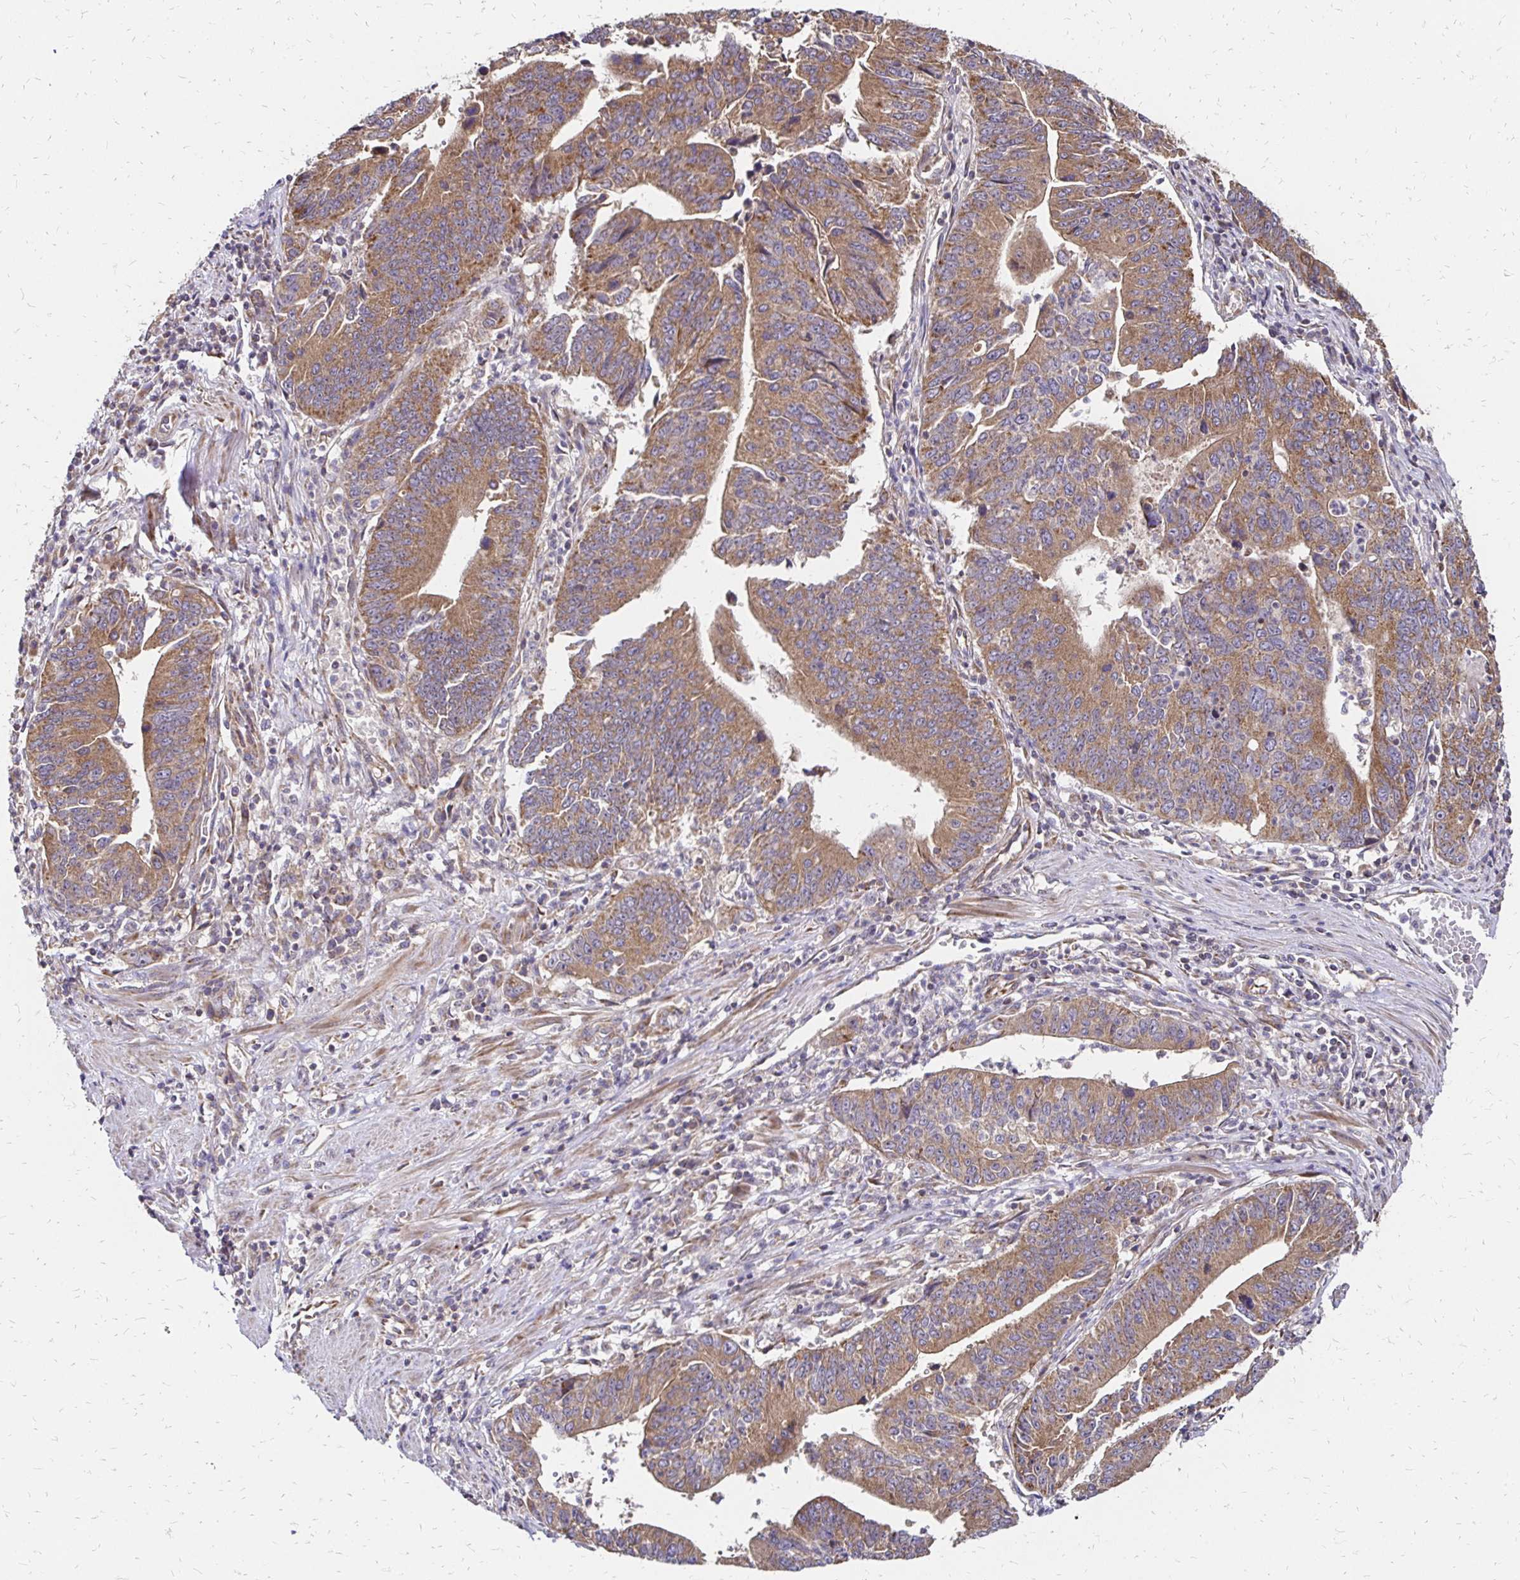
{"staining": {"intensity": "moderate", "quantity": ">75%", "location": "cytoplasmic/membranous"}, "tissue": "stomach cancer", "cell_type": "Tumor cells", "image_type": "cancer", "snomed": [{"axis": "morphology", "description": "Adenocarcinoma, NOS"}, {"axis": "topography", "description": "Stomach"}], "caption": "Adenocarcinoma (stomach) stained with a protein marker shows moderate staining in tumor cells.", "gene": "ZW10", "patient": {"sex": "male", "age": 59}}